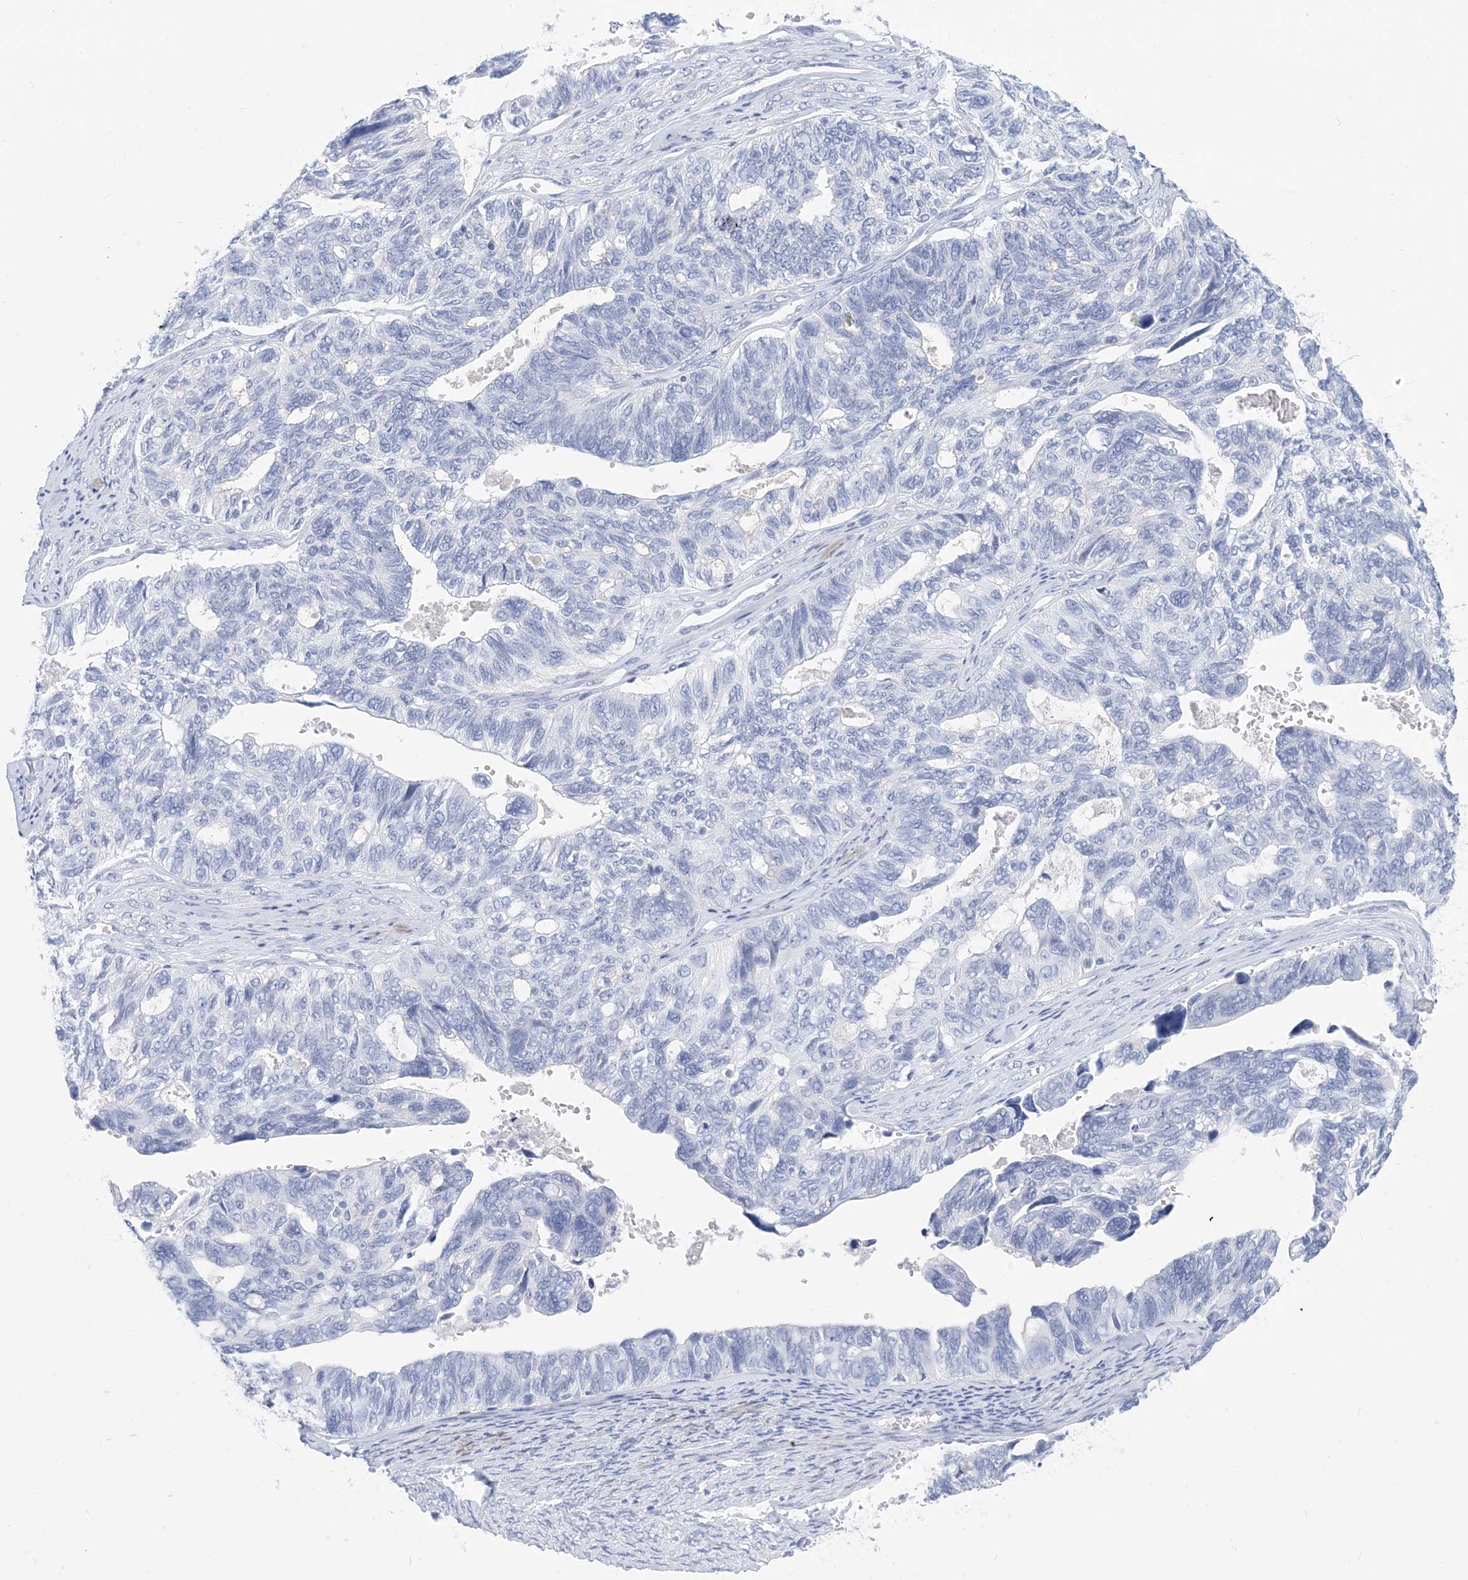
{"staining": {"intensity": "negative", "quantity": "none", "location": "none"}, "tissue": "ovarian cancer", "cell_type": "Tumor cells", "image_type": "cancer", "snomed": [{"axis": "morphology", "description": "Cystadenocarcinoma, serous, NOS"}, {"axis": "topography", "description": "Ovary"}], "caption": "Immunohistochemistry image of ovarian serous cystadenocarcinoma stained for a protein (brown), which shows no expression in tumor cells.", "gene": "SH3YL1", "patient": {"sex": "female", "age": 79}}